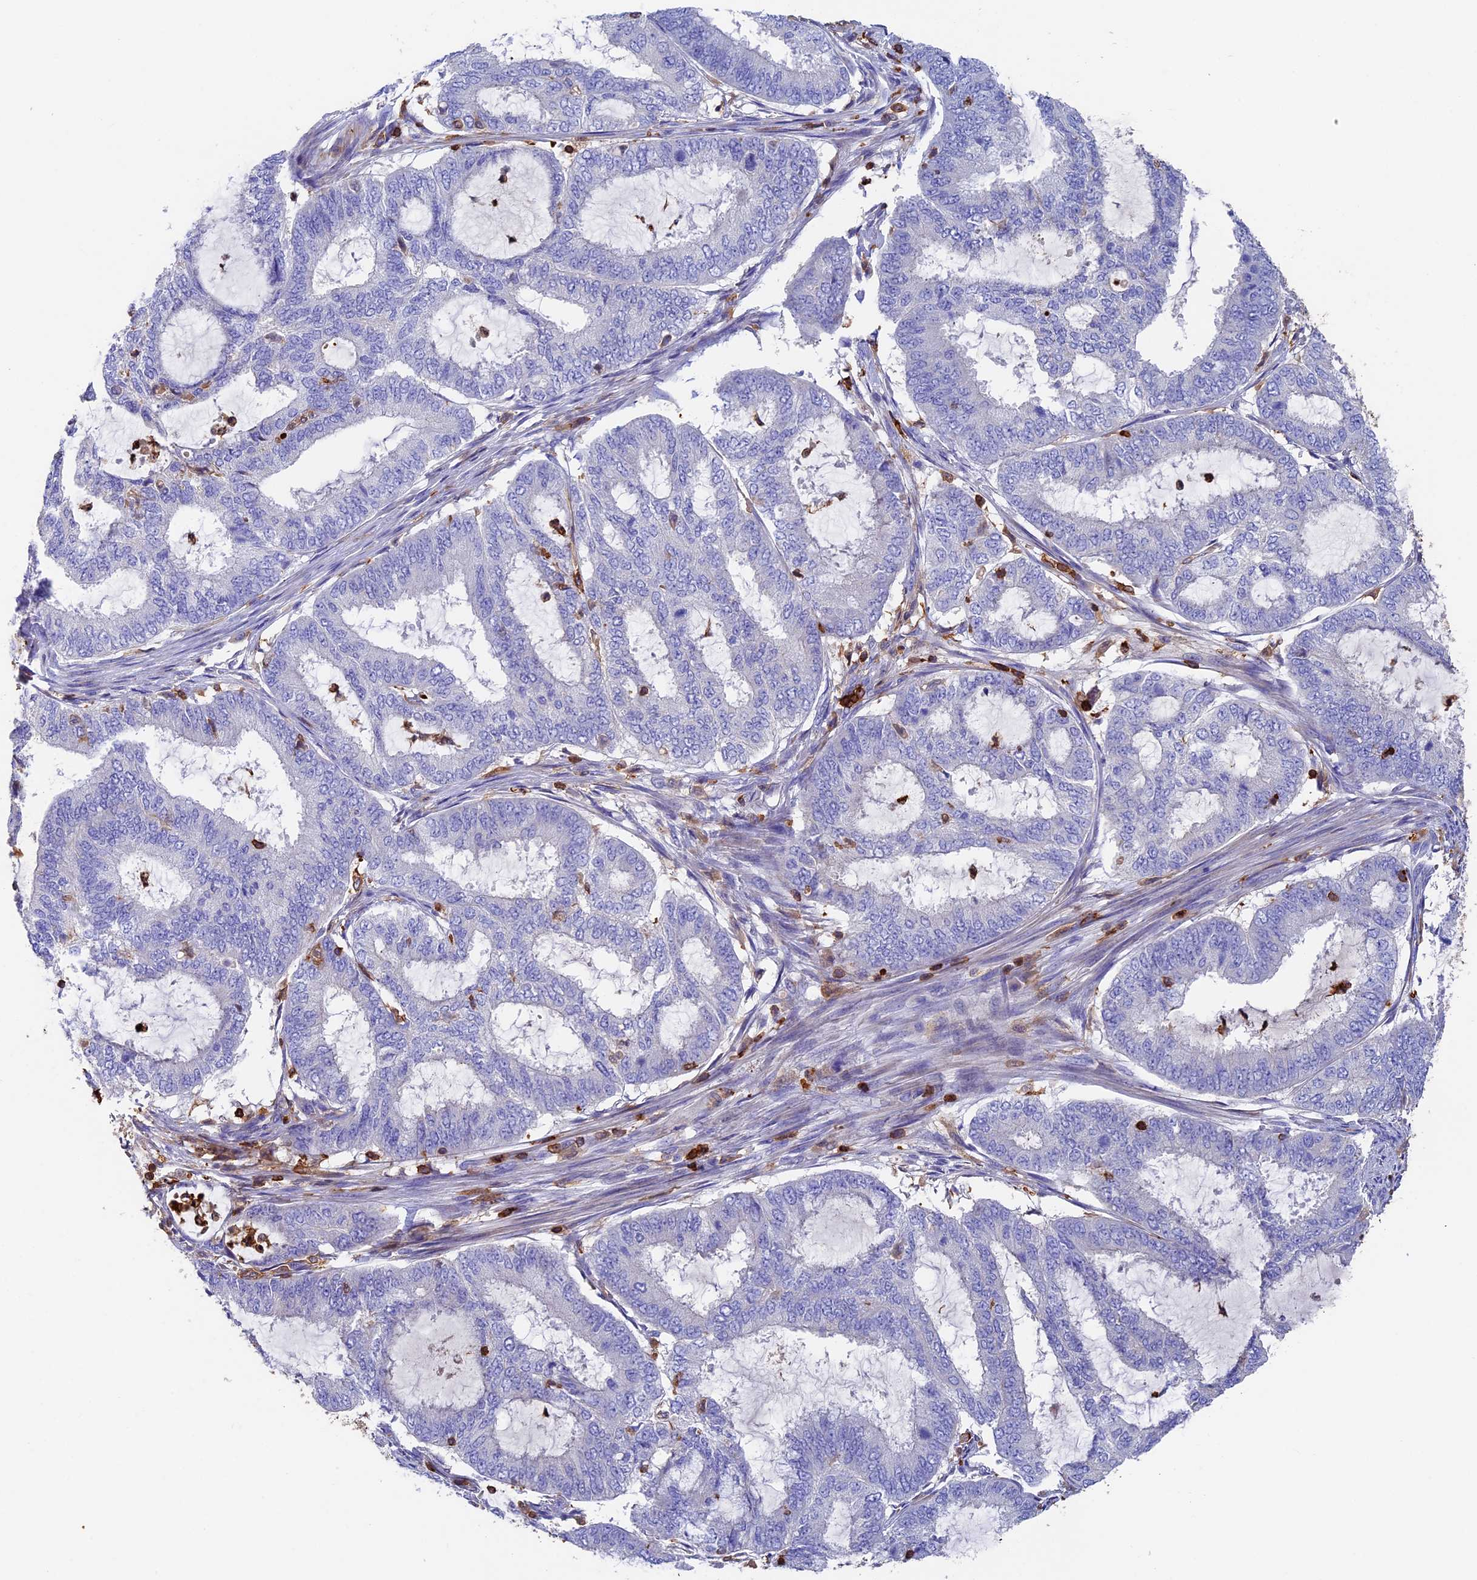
{"staining": {"intensity": "negative", "quantity": "none", "location": "none"}, "tissue": "endometrial cancer", "cell_type": "Tumor cells", "image_type": "cancer", "snomed": [{"axis": "morphology", "description": "Adenocarcinoma, NOS"}, {"axis": "topography", "description": "Endometrium"}], "caption": "Immunohistochemical staining of human endometrial cancer reveals no significant positivity in tumor cells.", "gene": "ADAT1", "patient": {"sex": "female", "age": 51}}